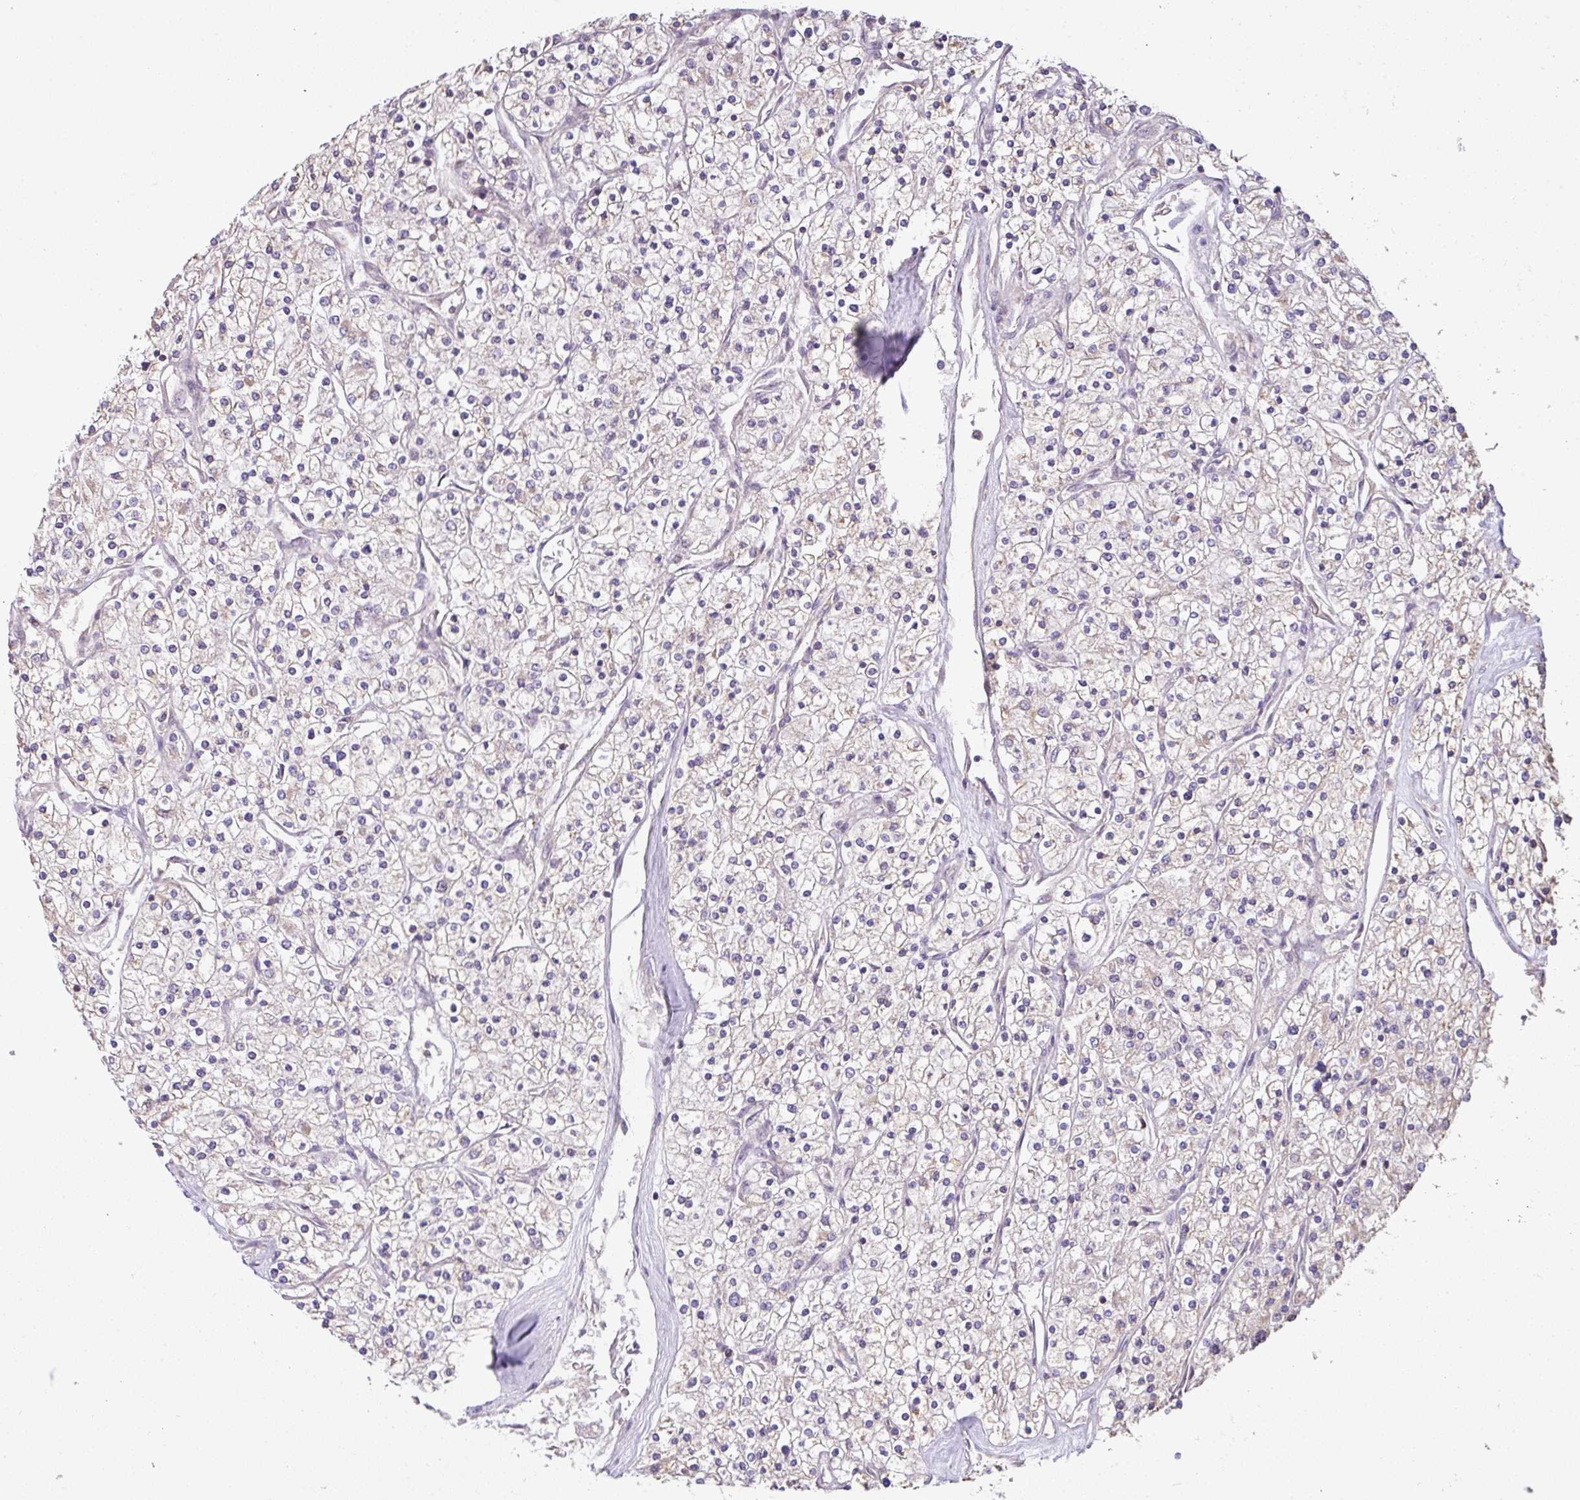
{"staining": {"intensity": "negative", "quantity": "none", "location": "none"}, "tissue": "renal cancer", "cell_type": "Tumor cells", "image_type": "cancer", "snomed": [{"axis": "morphology", "description": "Adenocarcinoma, NOS"}, {"axis": "topography", "description": "Kidney"}], "caption": "Immunohistochemistry (IHC) of human renal cancer exhibits no expression in tumor cells.", "gene": "VENTX", "patient": {"sex": "male", "age": 80}}